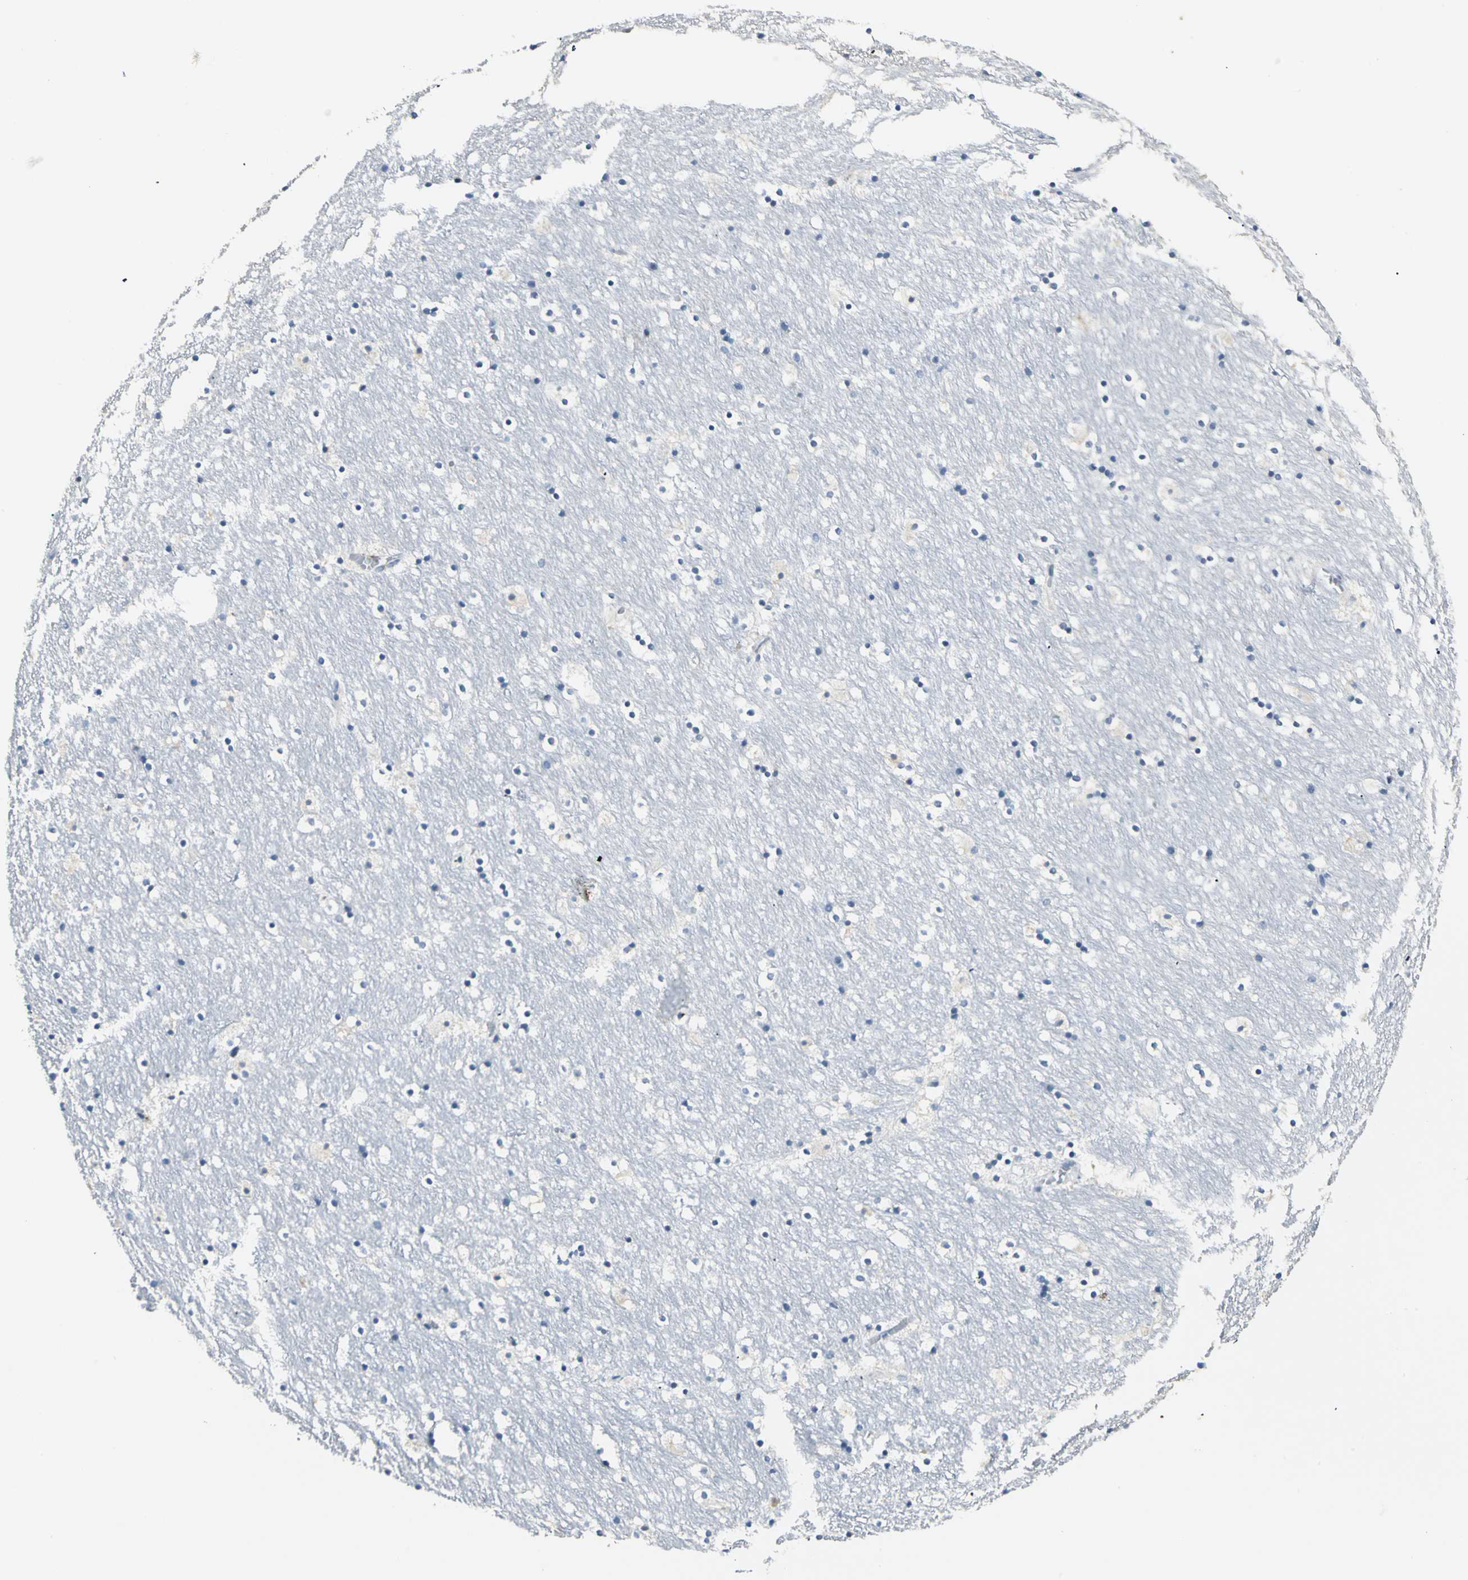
{"staining": {"intensity": "moderate", "quantity": "<25%", "location": "cytoplasmic/membranous"}, "tissue": "caudate", "cell_type": "Glial cells", "image_type": "normal", "snomed": [{"axis": "morphology", "description": "Normal tissue, NOS"}, {"axis": "topography", "description": "Lateral ventricle wall"}], "caption": "An image of caudate stained for a protein reveals moderate cytoplasmic/membranous brown staining in glial cells. (Stains: DAB in brown, nuclei in blue, Microscopy: brightfield microscopy at high magnification).", "gene": "B3GNT2", "patient": {"sex": "male", "age": 45}}